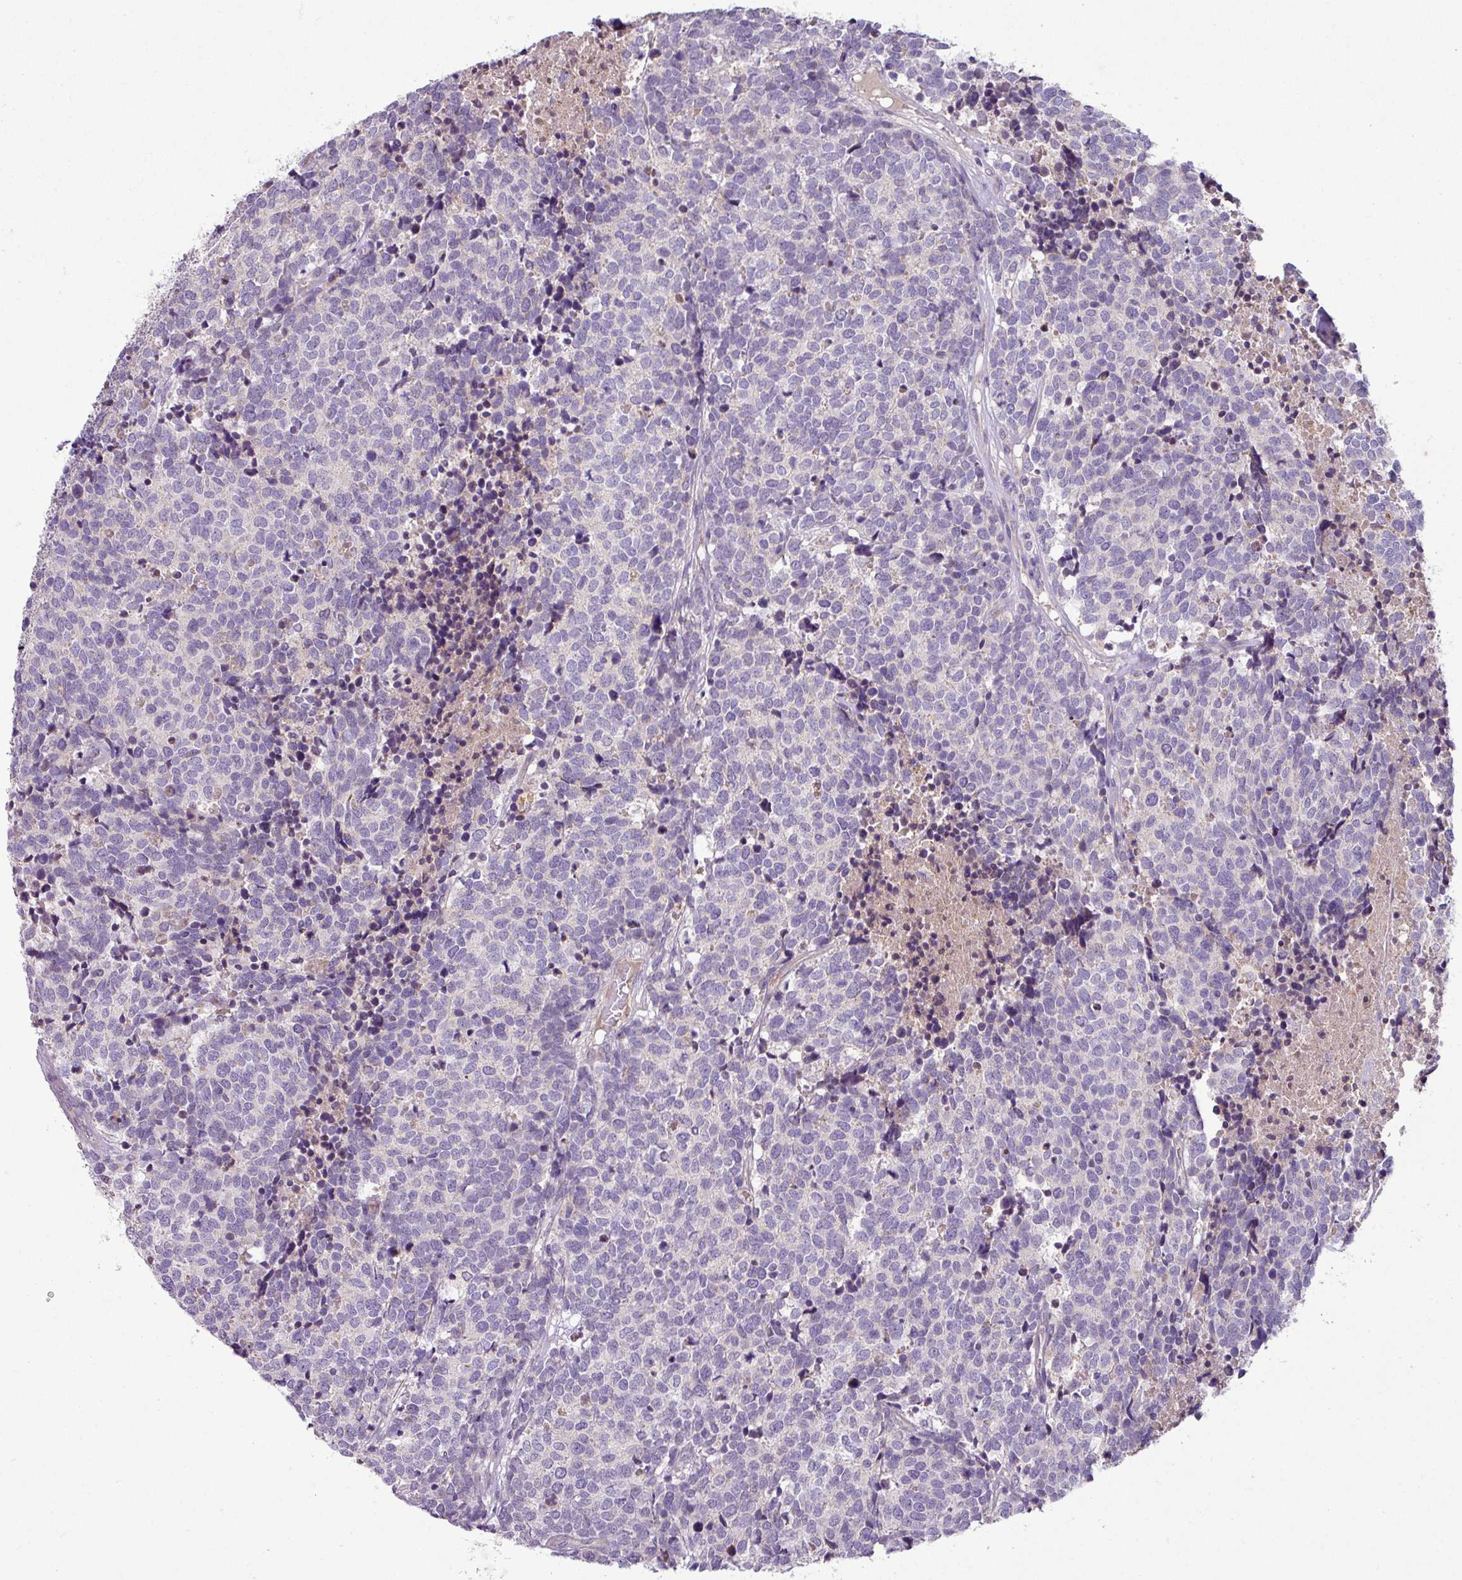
{"staining": {"intensity": "negative", "quantity": "none", "location": "none"}, "tissue": "carcinoid", "cell_type": "Tumor cells", "image_type": "cancer", "snomed": [{"axis": "morphology", "description": "Carcinoid, malignant, NOS"}, {"axis": "topography", "description": "Skin"}], "caption": "An immunohistochemistry histopathology image of malignant carcinoid is shown. There is no staining in tumor cells of malignant carcinoid.", "gene": "LRRC9", "patient": {"sex": "female", "age": 79}}